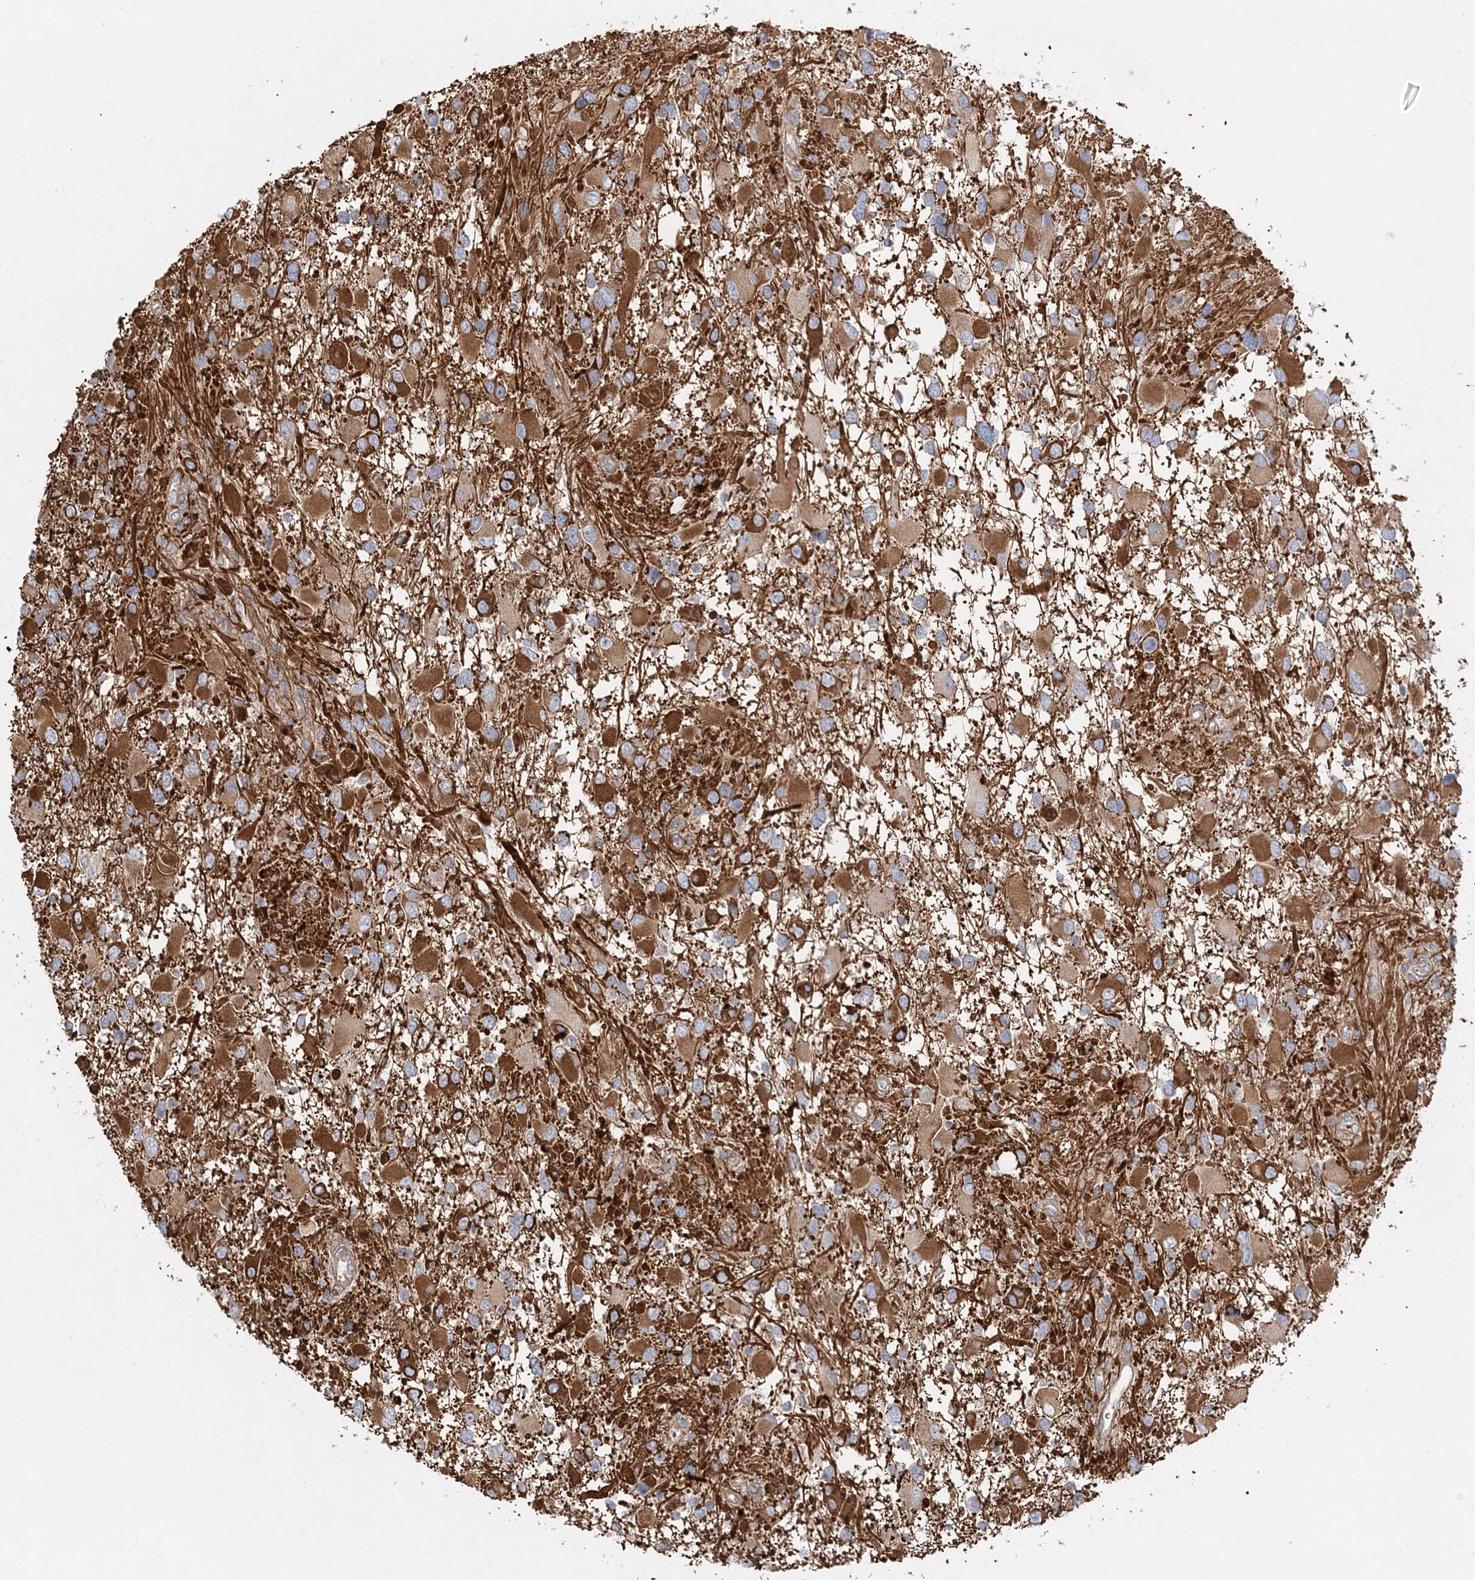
{"staining": {"intensity": "strong", "quantity": "25%-75%", "location": "cytoplasmic/membranous"}, "tissue": "glioma", "cell_type": "Tumor cells", "image_type": "cancer", "snomed": [{"axis": "morphology", "description": "Glioma, malignant, High grade"}, {"axis": "topography", "description": "Brain"}], "caption": "Tumor cells demonstrate strong cytoplasmic/membranous positivity in about 25%-75% of cells in malignant high-grade glioma.", "gene": "ZFYVE16", "patient": {"sex": "male", "age": 53}}